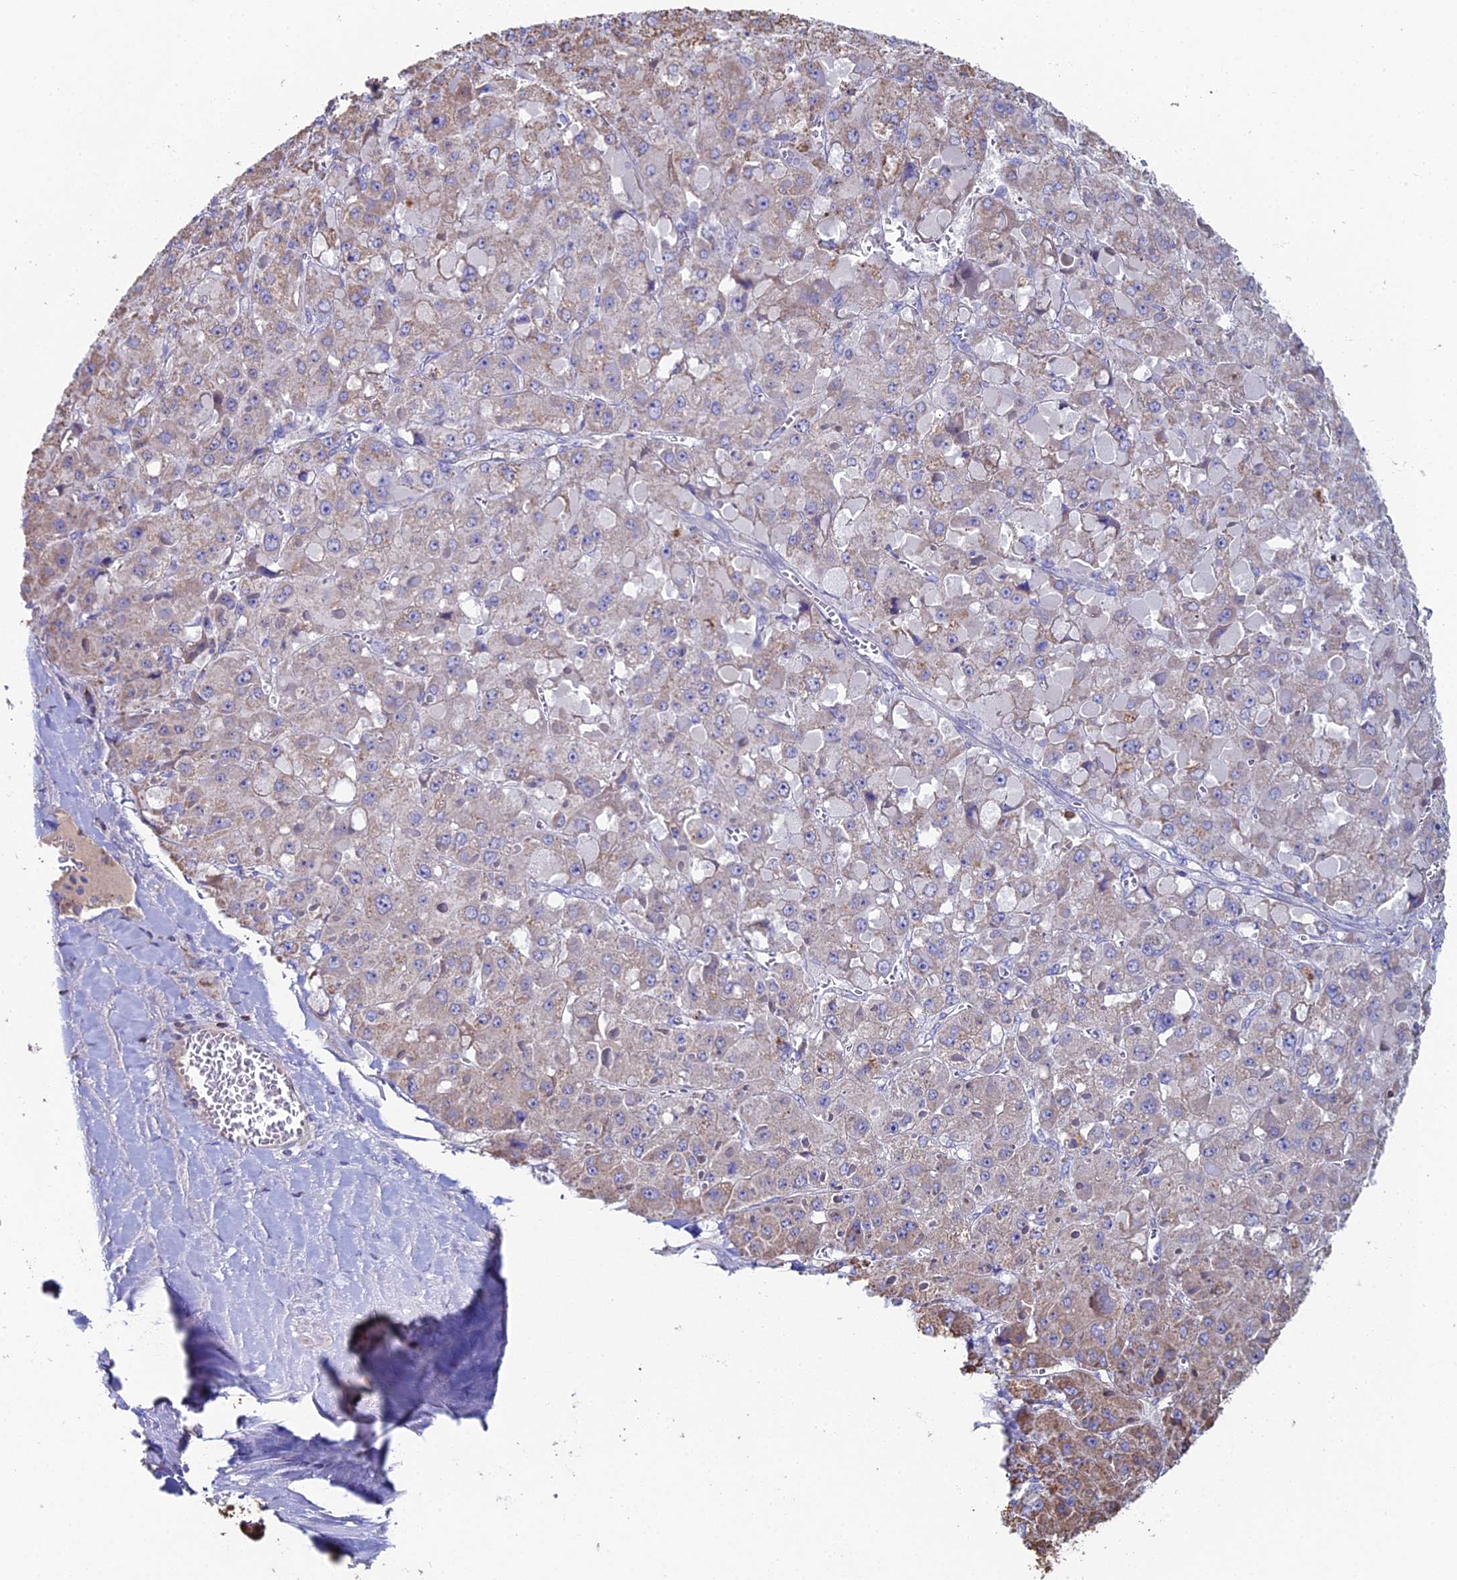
{"staining": {"intensity": "moderate", "quantity": "<25%", "location": "cytoplasmic/membranous"}, "tissue": "liver cancer", "cell_type": "Tumor cells", "image_type": "cancer", "snomed": [{"axis": "morphology", "description": "Carcinoma, Hepatocellular, NOS"}, {"axis": "topography", "description": "Liver"}], "caption": "A brown stain labels moderate cytoplasmic/membranous staining of a protein in human liver cancer (hepatocellular carcinoma) tumor cells.", "gene": "SPOCK2", "patient": {"sex": "female", "age": 73}}